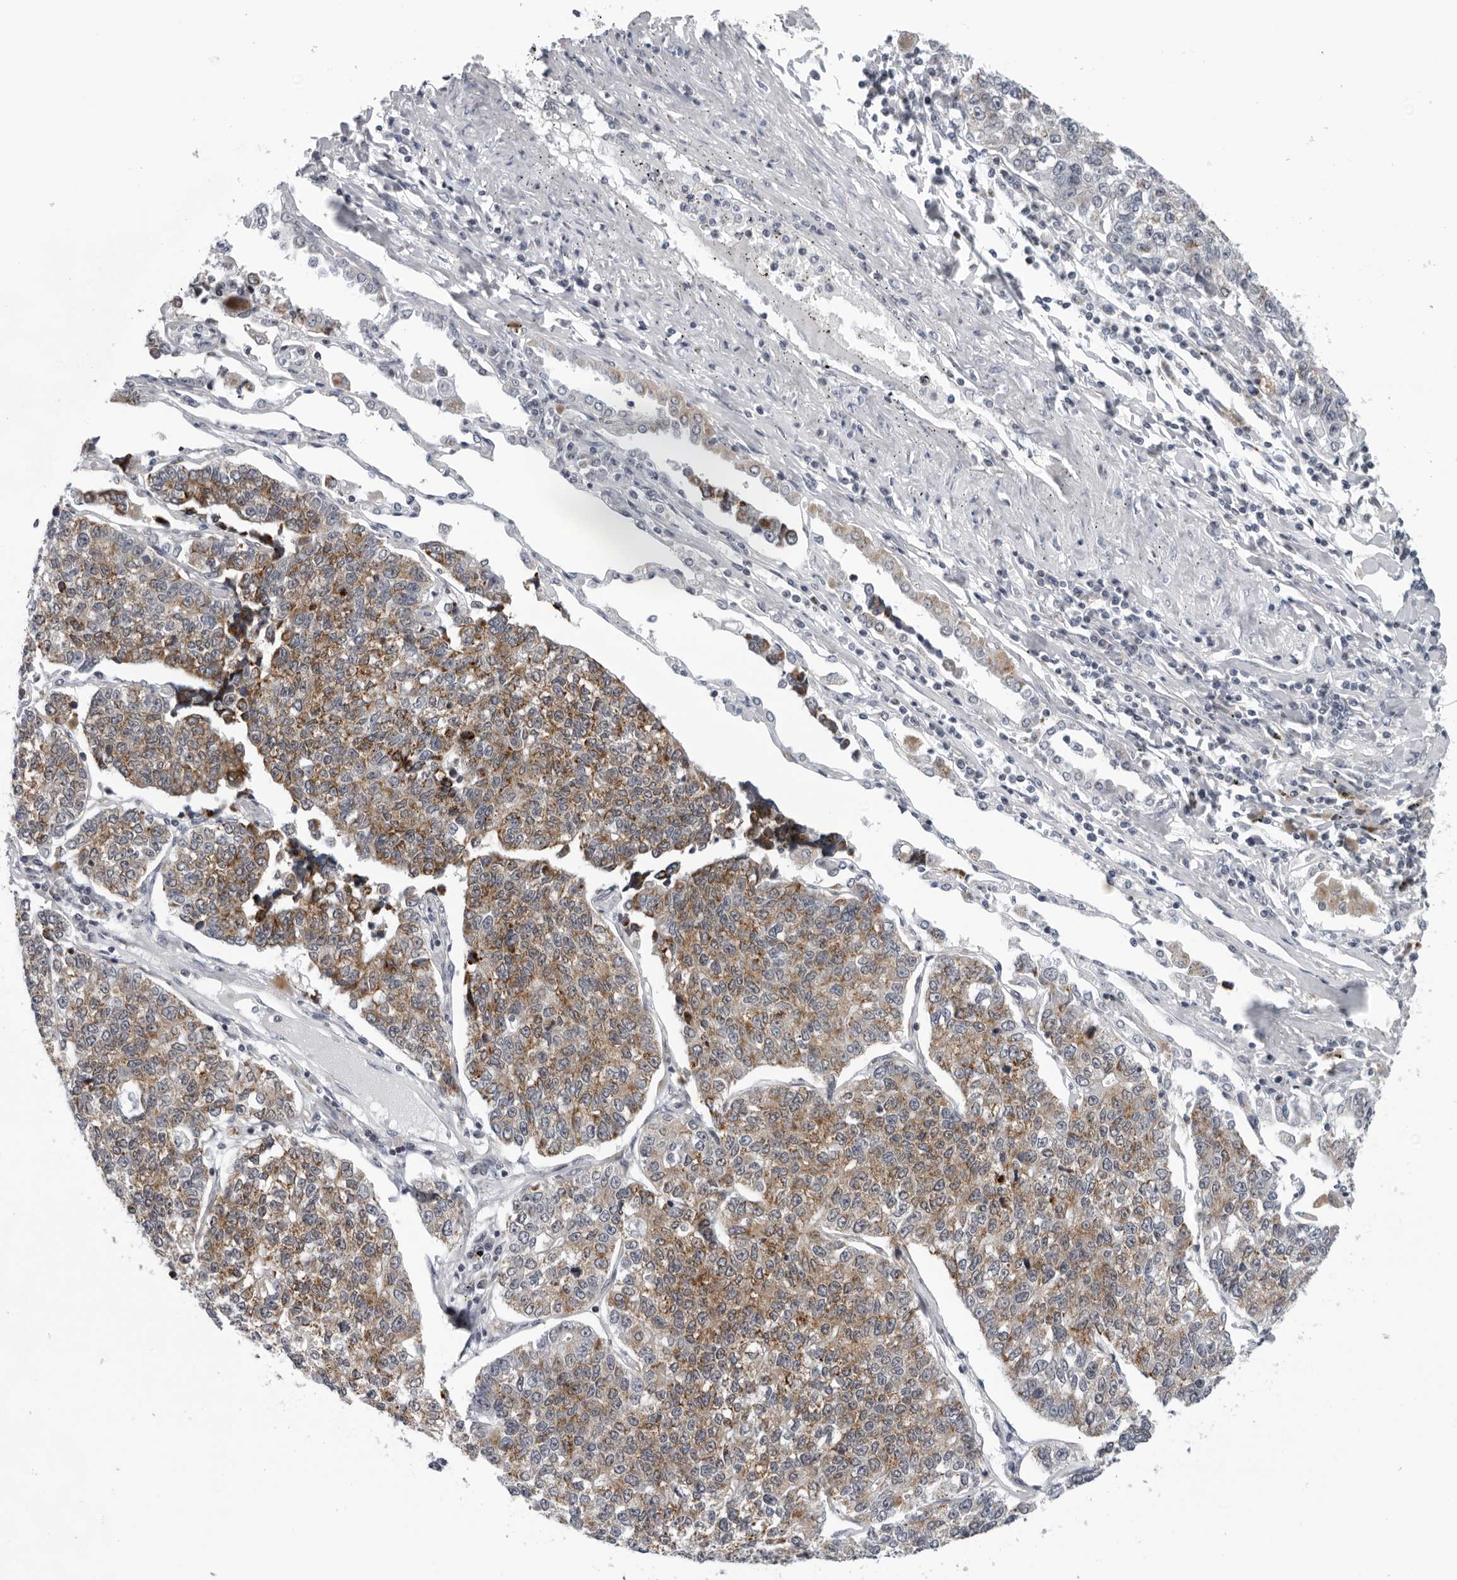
{"staining": {"intensity": "moderate", "quantity": ">75%", "location": "cytoplasmic/membranous"}, "tissue": "lung cancer", "cell_type": "Tumor cells", "image_type": "cancer", "snomed": [{"axis": "morphology", "description": "Adenocarcinoma, NOS"}, {"axis": "topography", "description": "Lung"}], "caption": "Tumor cells show medium levels of moderate cytoplasmic/membranous expression in about >75% of cells in lung adenocarcinoma.", "gene": "CPT2", "patient": {"sex": "male", "age": 49}}